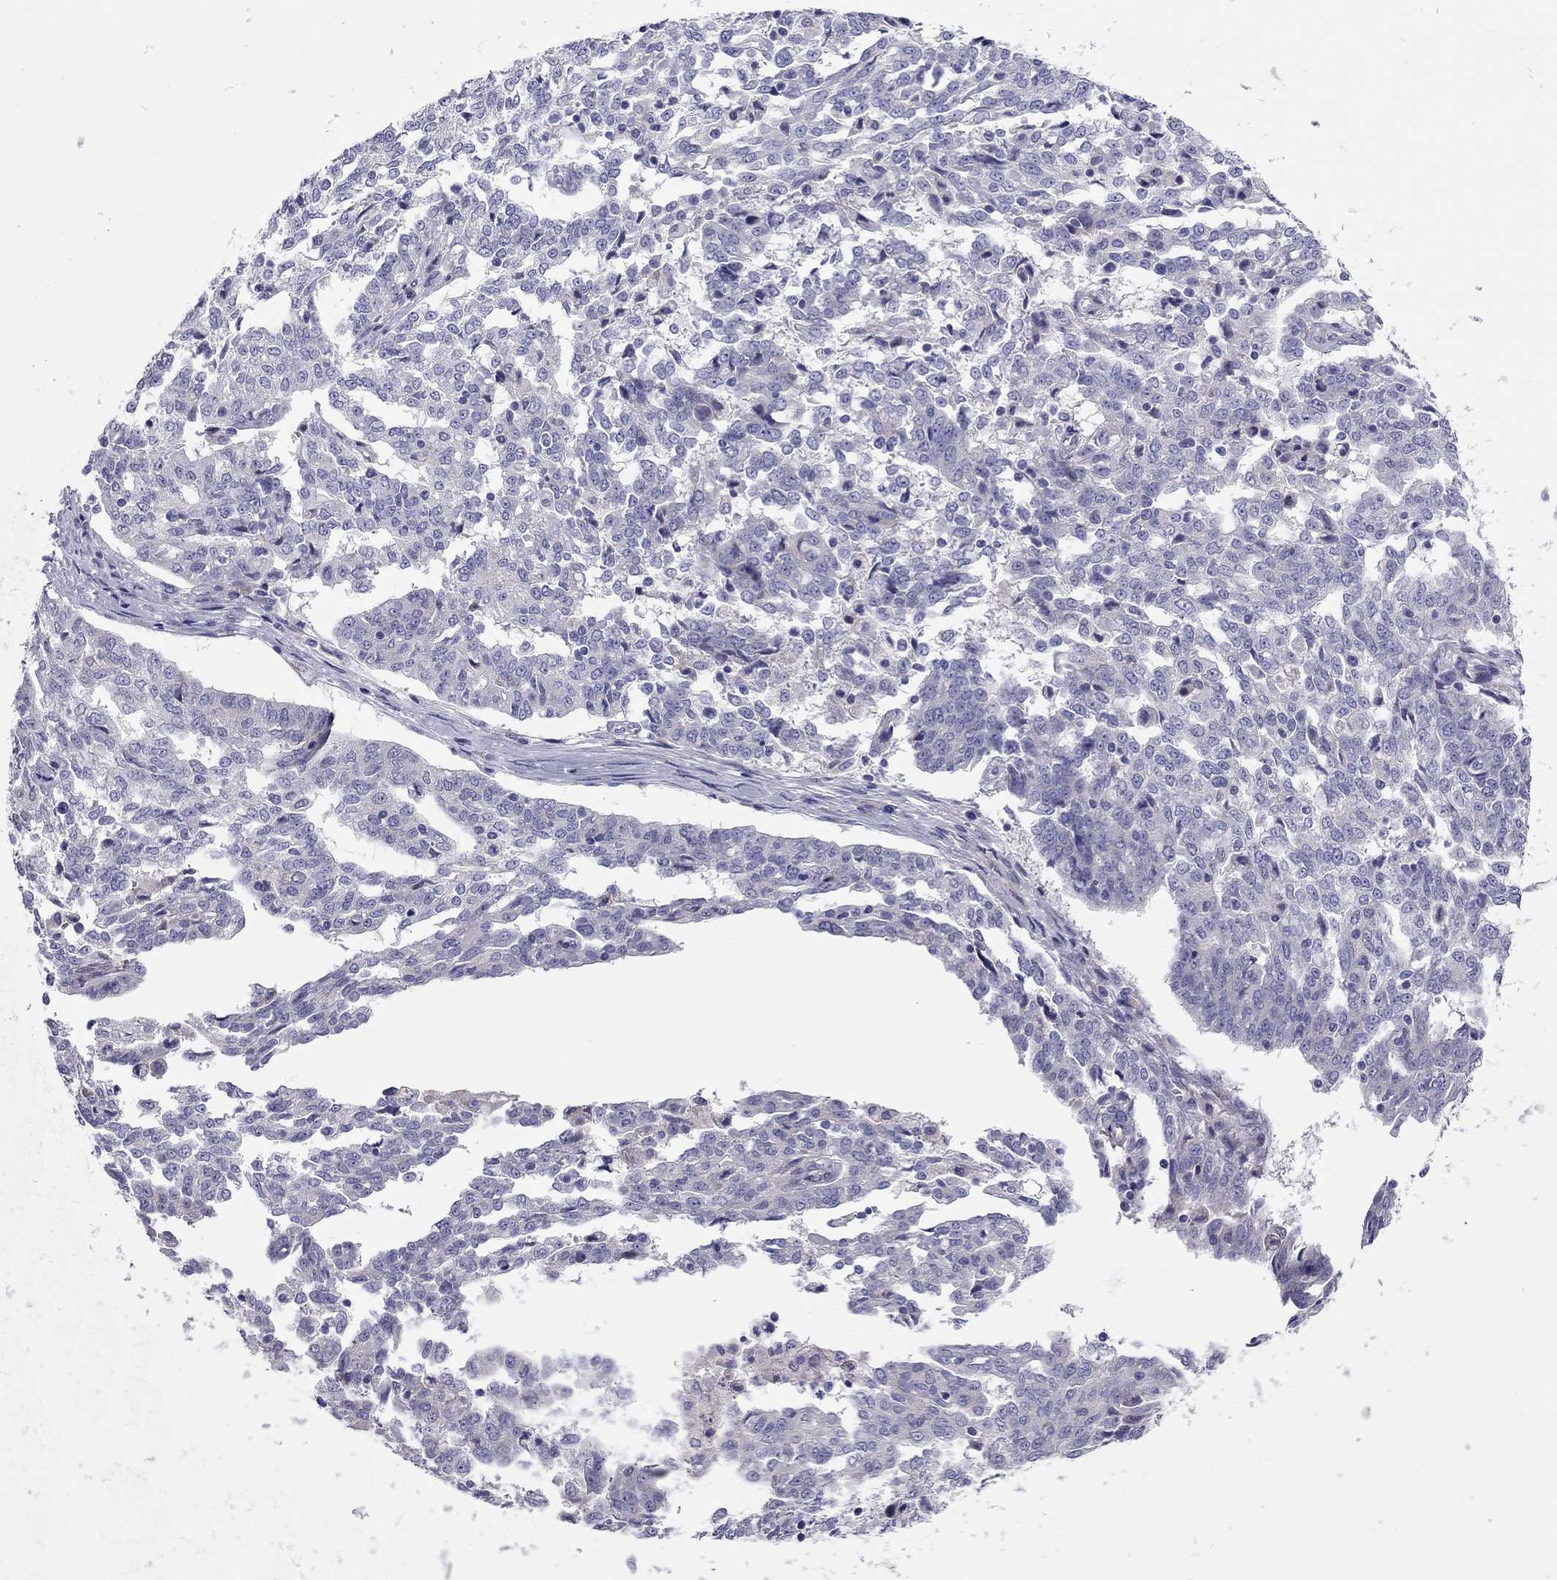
{"staining": {"intensity": "negative", "quantity": "none", "location": "none"}, "tissue": "ovarian cancer", "cell_type": "Tumor cells", "image_type": "cancer", "snomed": [{"axis": "morphology", "description": "Cystadenocarcinoma, serous, NOS"}, {"axis": "topography", "description": "Ovary"}], "caption": "This is an immunohistochemistry image of ovarian cancer. There is no staining in tumor cells.", "gene": "SCARB1", "patient": {"sex": "female", "age": 67}}